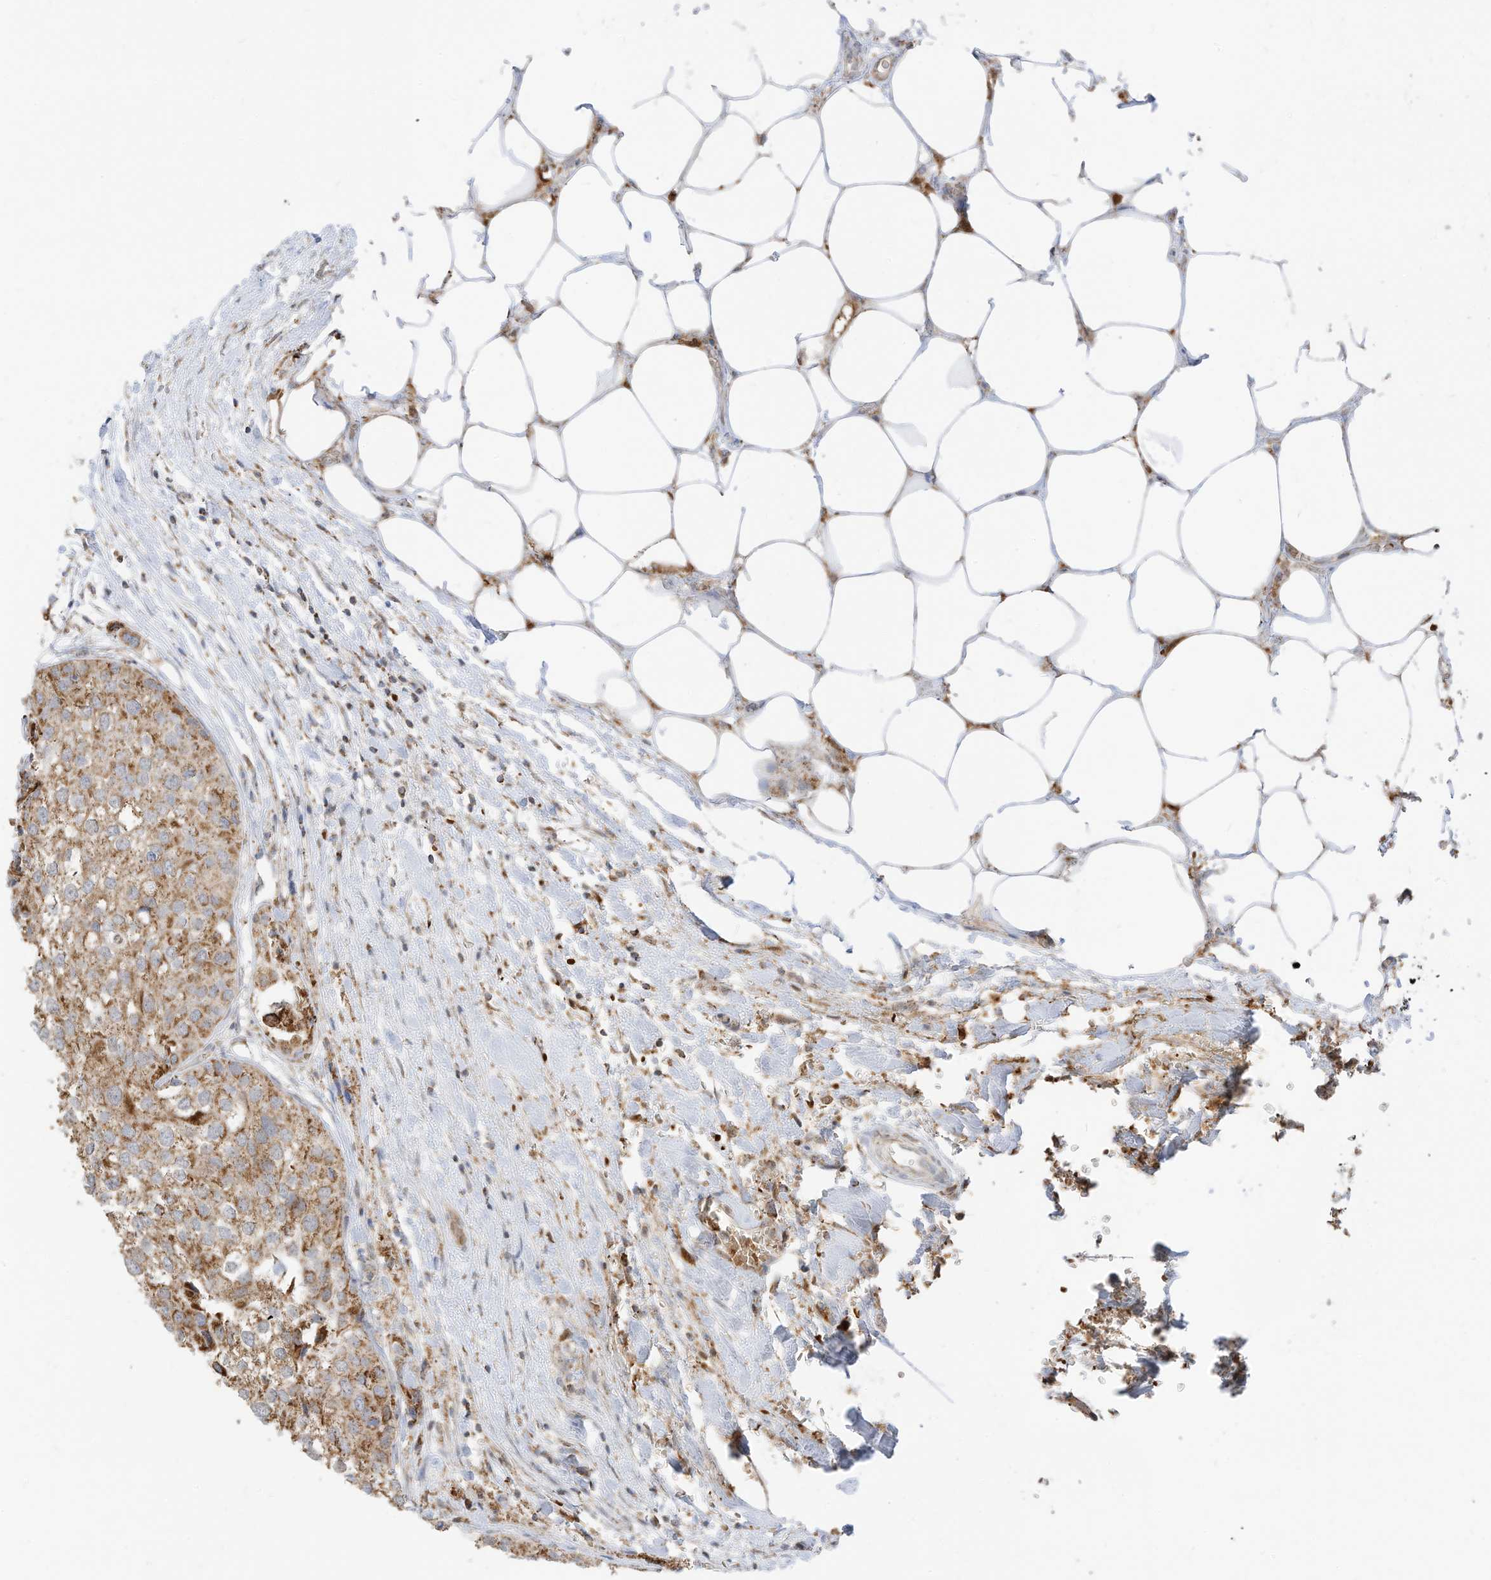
{"staining": {"intensity": "moderate", "quantity": ">75%", "location": "cytoplasmic/membranous"}, "tissue": "urothelial cancer", "cell_type": "Tumor cells", "image_type": "cancer", "snomed": [{"axis": "morphology", "description": "Urothelial carcinoma, High grade"}, {"axis": "topography", "description": "Urinary bladder"}], "caption": "There is medium levels of moderate cytoplasmic/membranous staining in tumor cells of urothelial cancer, as demonstrated by immunohistochemical staining (brown color).", "gene": "MTUS2", "patient": {"sex": "male", "age": 64}}